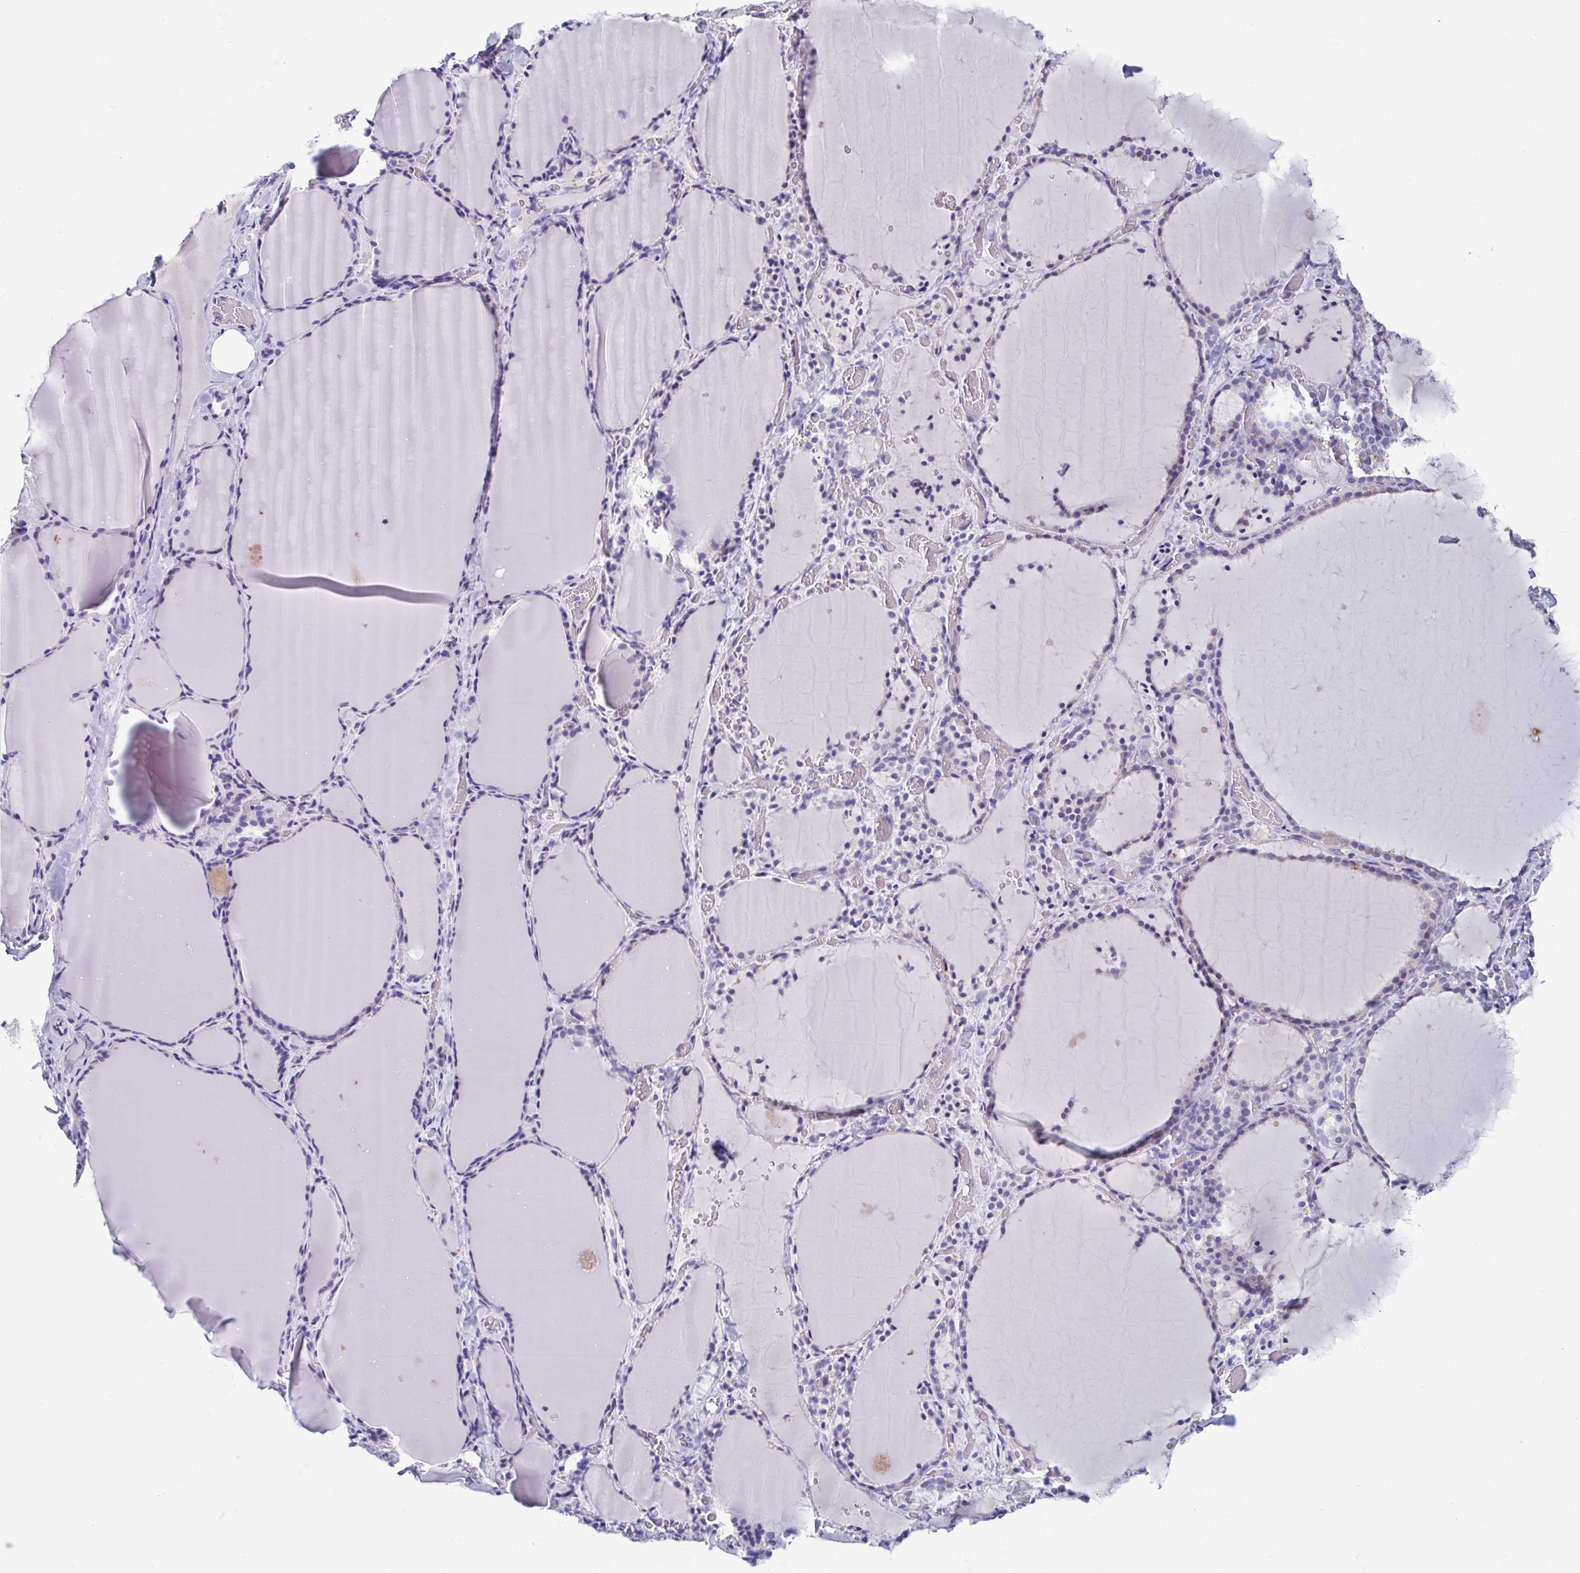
{"staining": {"intensity": "weak", "quantity": "<25%", "location": "nuclear"}, "tissue": "thyroid gland", "cell_type": "Glandular cells", "image_type": "normal", "snomed": [{"axis": "morphology", "description": "Normal tissue, NOS"}, {"axis": "topography", "description": "Thyroid gland"}], "caption": "This is a histopathology image of immunohistochemistry (IHC) staining of normal thyroid gland, which shows no expression in glandular cells.", "gene": "PERM1", "patient": {"sex": "female", "age": 22}}